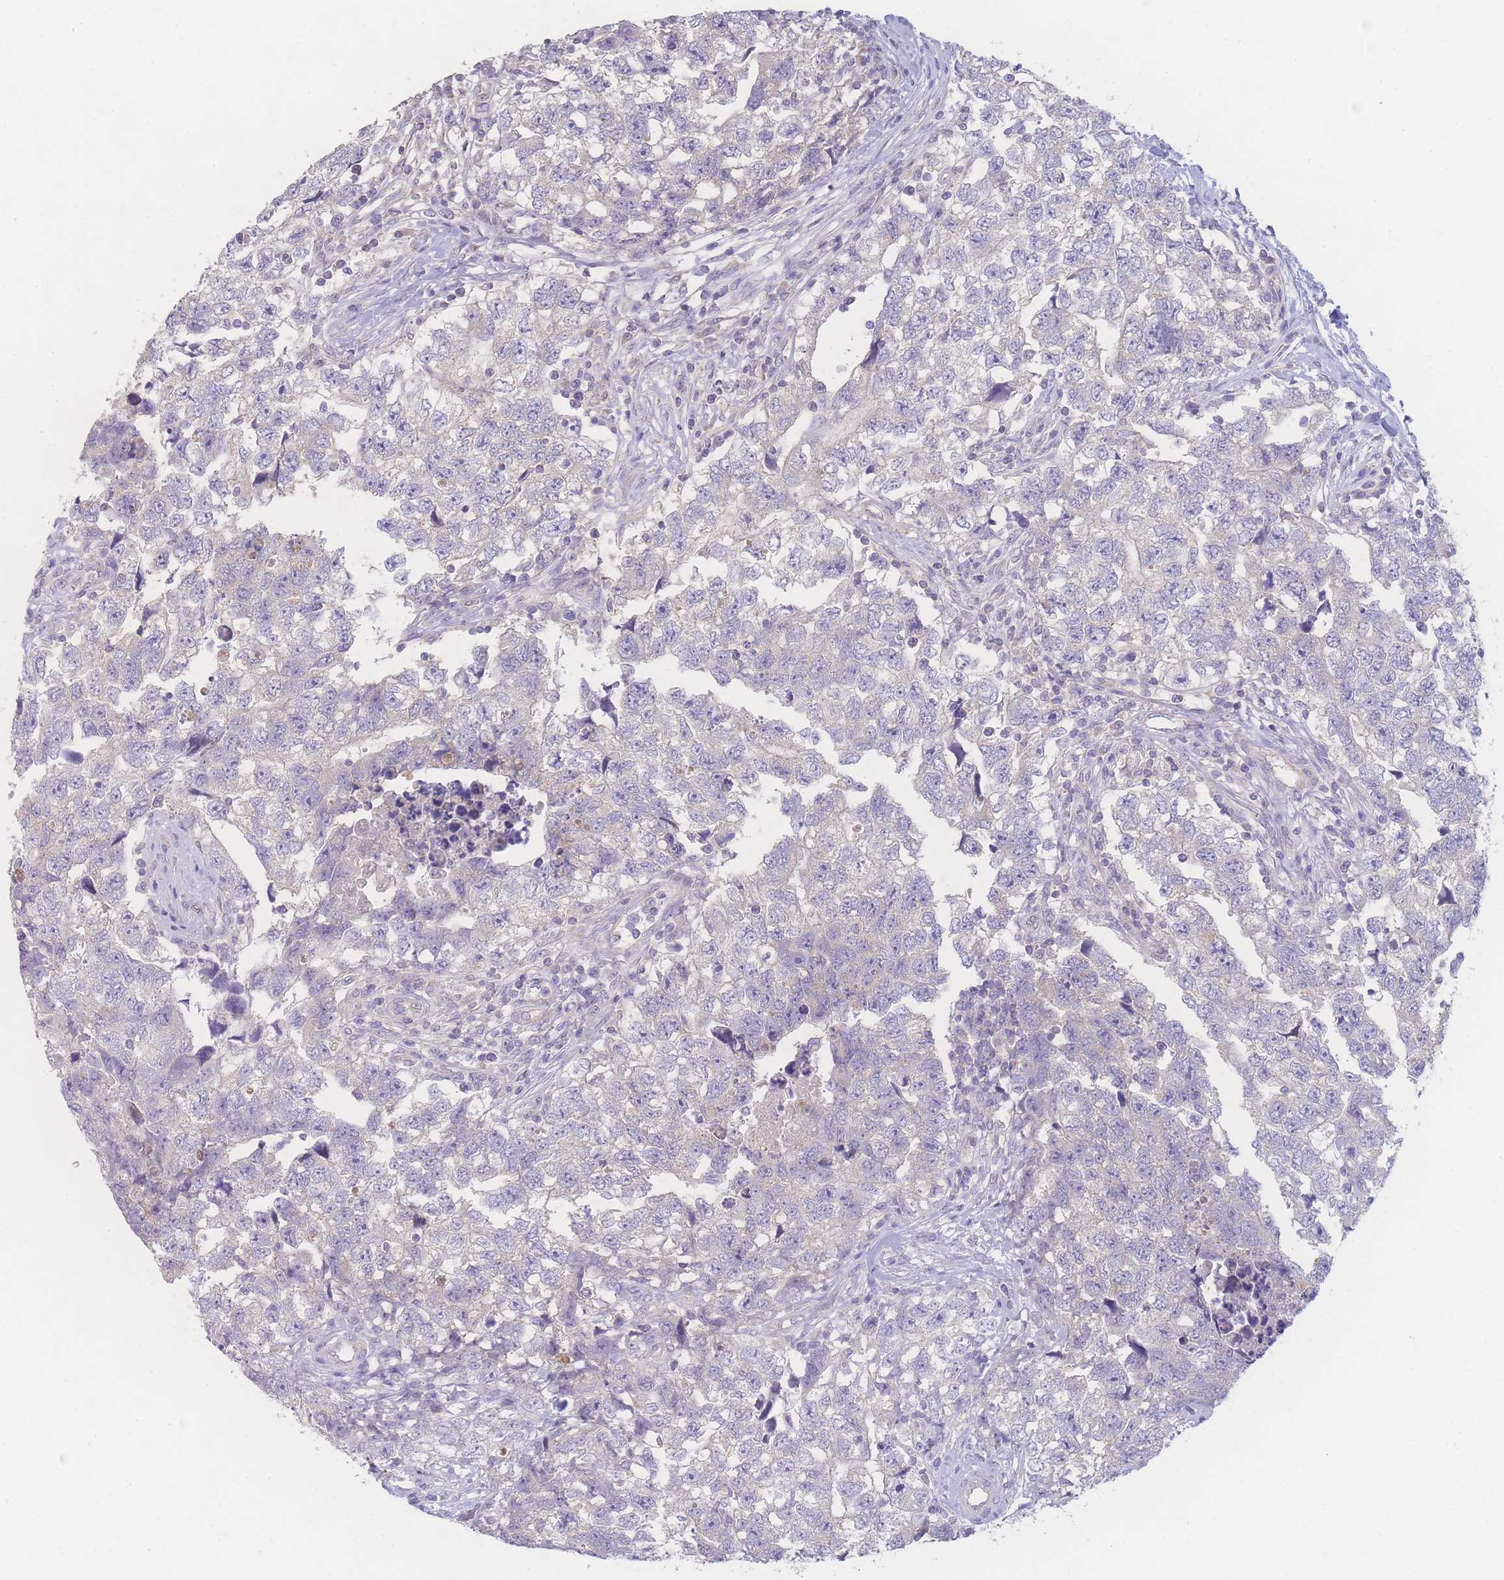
{"staining": {"intensity": "negative", "quantity": "none", "location": "none"}, "tissue": "testis cancer", "cell_type": "Tumor cells", "image_type": "cancer", "snomed": [{"axis": "morphology", "description": "Carcinoma, Embryonal, NOS"}, {"axis": "topography", "description": "Testis"}], "caption": "Immunohistochemistry (IHC) micrograph of testis cancer (embryonal carcinoma) stained for a protein (brown), which displays no positivity in tumor cells. (Immunohistochemistry, brightfield microscopy, high magnification).", "gene": "GIPR", "patient": {"sex": "male", "age": 22}}